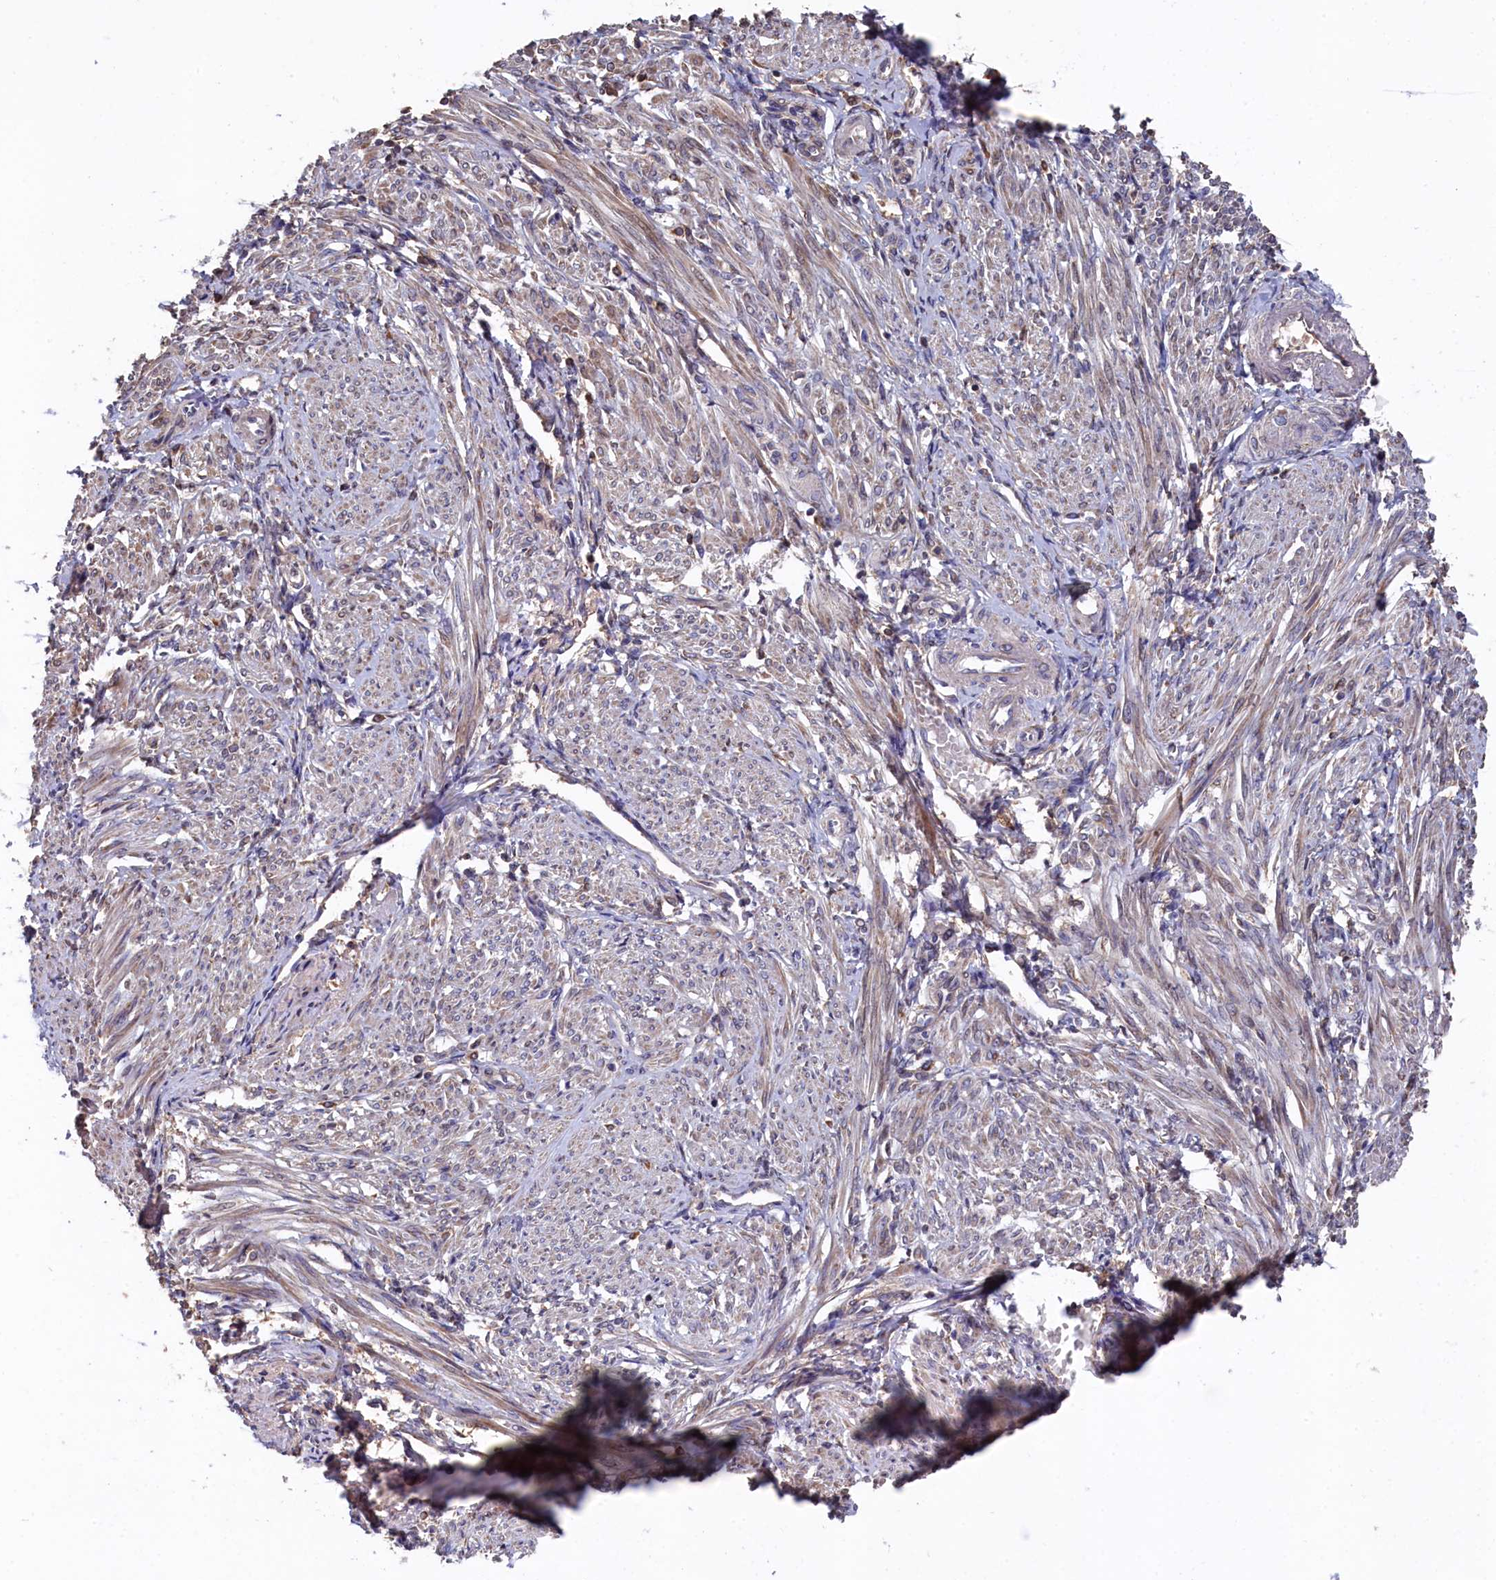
{"staining": {"intensity": "weak", "quantity": "25%-75%", "location": "cytoplasmic/membranous"}, "tissue": "smooth muscle", "cell_type": "Smooth muscle cells", "image_type": "normal", "snomed": [{"axis": "morphology", "description": "Normal tissue, NOS"}, {"axis": "topography", "description": "Smooth muscle"}], "caption": "A high-resolution histopathology image shows IHC staining of benign smooth muscle, which exhibits weak cytoplasmic/membranous expression in about 25%-75% of smooth muscle cells.", "gene": "SLC12A4", "patient": {"sex": "female", "age": 39}}